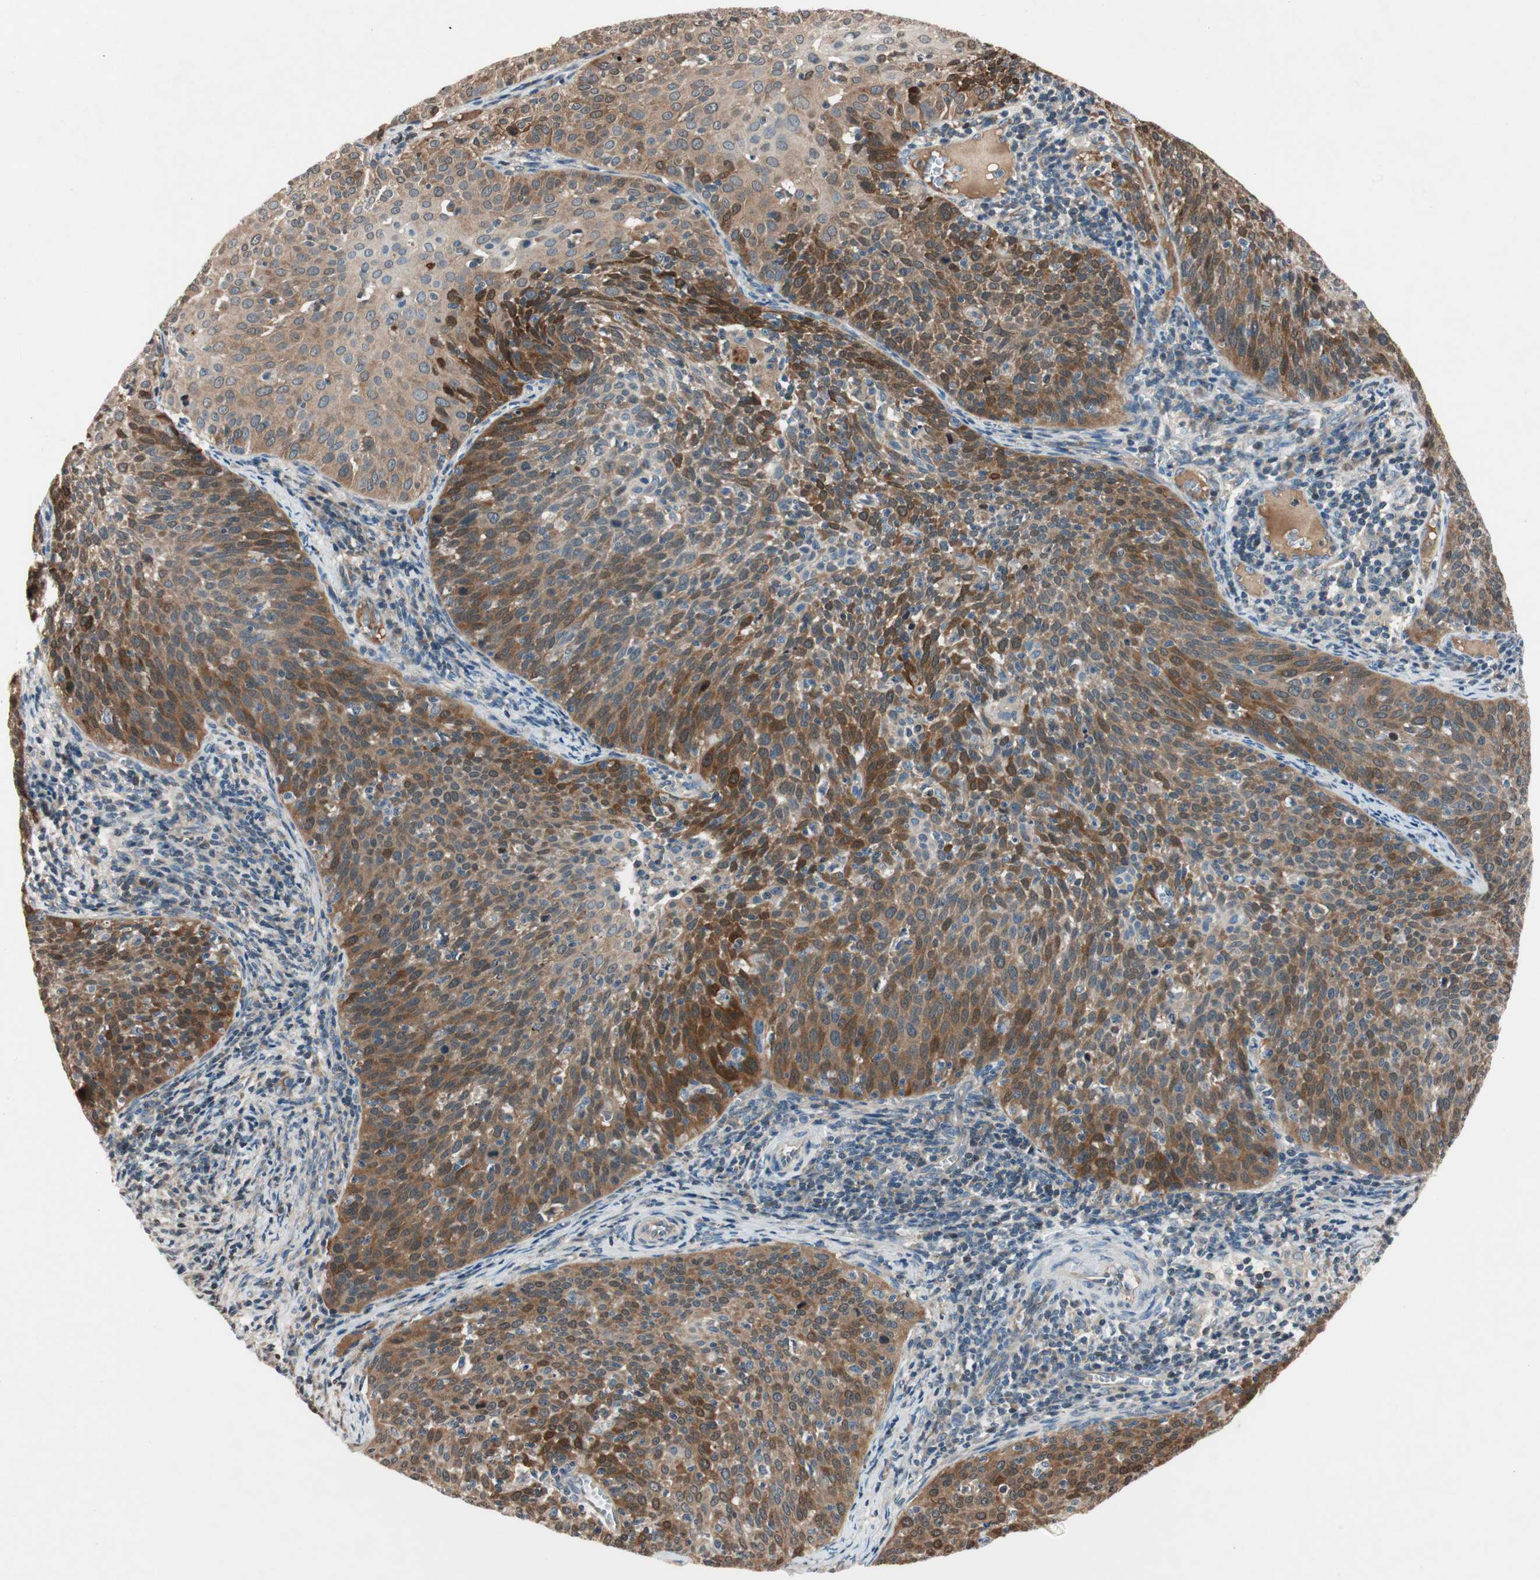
{"staining": {"intensity": "strong", "quantity": ">75%", "location": "cytoplasmic/membranous"}, "tissue": "cervical cancer", "cell_type": "Tumor cells", "image_type": "cancer", "snomed": [{"axis": "morphology", "description": "Squamous cell carcinoma, NOS"}, {"axis": "topography", "description": "Cervix"}], "caption": "A brown stain labels strong cytoplasmic/membranous staining of a protein in human squamous cell carcinoma (cervical) tumor cells.", "gene": "GCLM", "patient": {"sex": "female", "age": 38}}